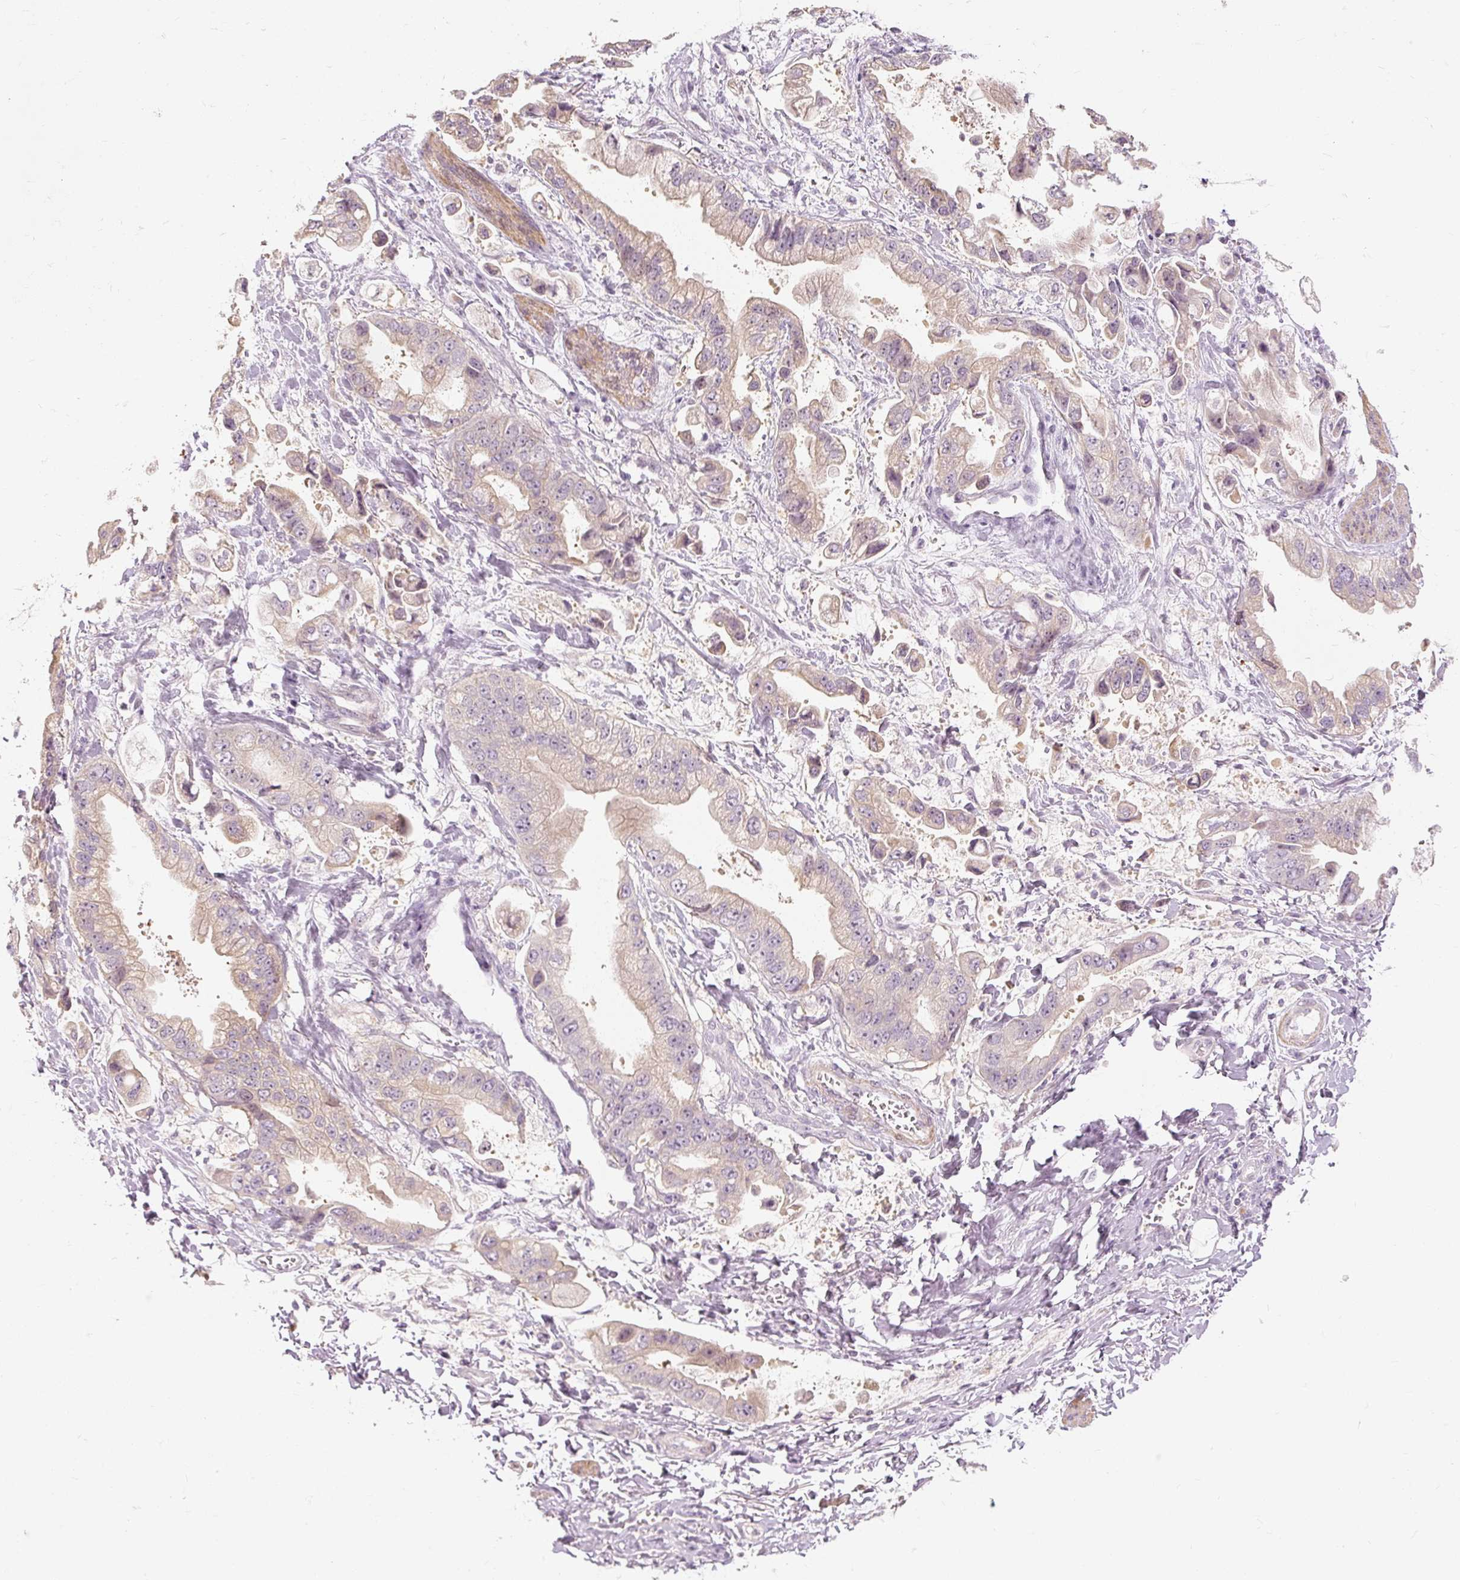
{"staining": {"intensity": "weak", "quantity": ">75%", "location": "cytoplasmic/membranous"}, "tissue": "stomach cancer", "cell_type": "Tumor cells", "image_type": "cancer", "snomed": [{"axis": "morphology", "description": "Adenocarcinoma, NOS"}, {"axis": "topography", "description": "Stomach"}], "caption": "Adenocarcinoma (stomach) was stained to show a protein in brown. There is low levels of weak cytoplasmic/membranous positivity in about >75% of tumor cells.", "gene": "CAPN3", "patient": {"sex": "male", "age": 62}}